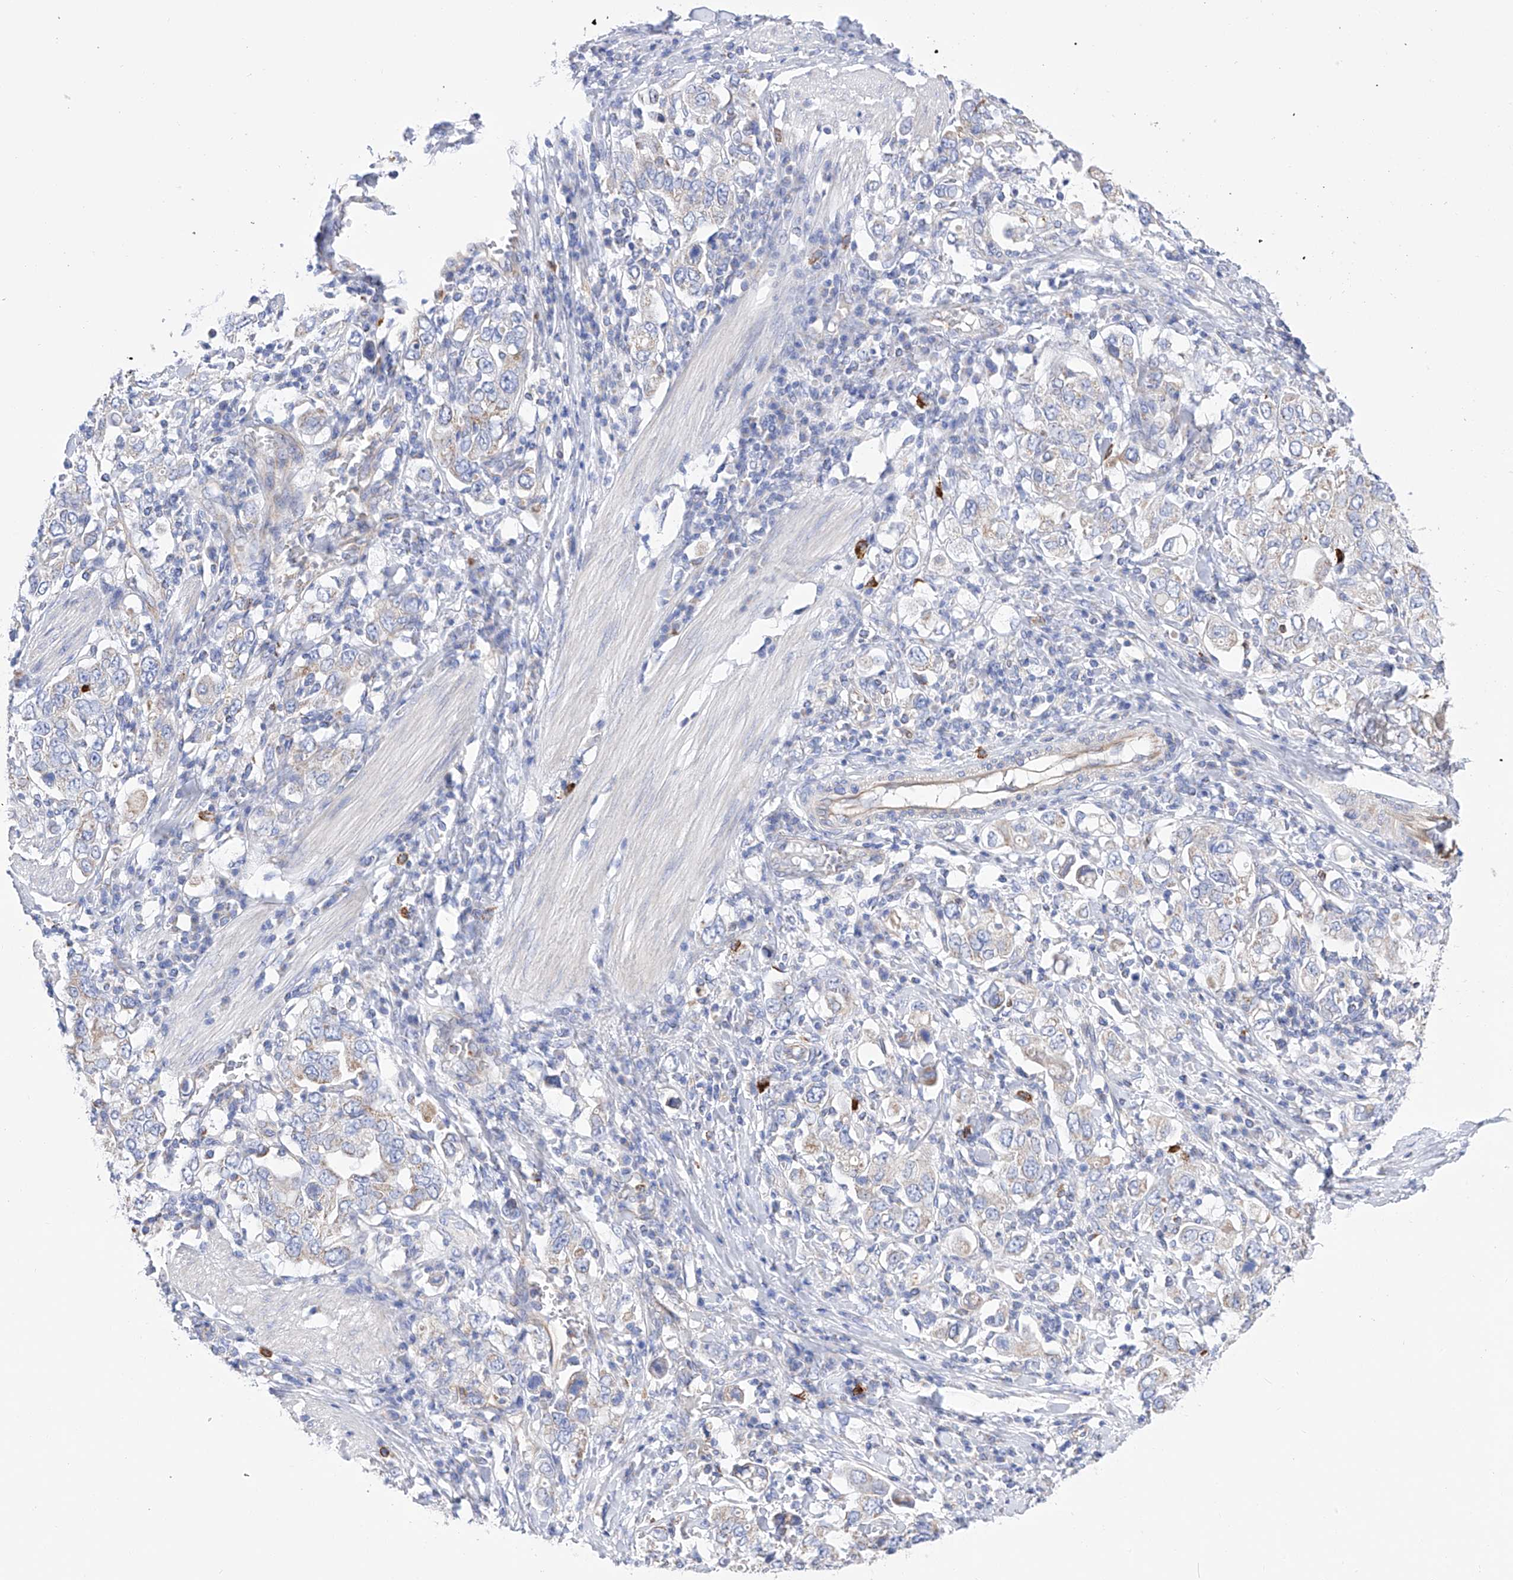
{"staining": {"intensity": "negative", "quantity": "none", "location": "none"}, "tissue": "stomach cancer", "cell_type": "Tumor cells", "image_type": "cancer", "snomed": [{"axis": "morphology", "description": "Adenocarcinoma, NOS"}, {"axis": "topography", "description": "Stomach, upper"}], "caption": "Tumor cells show no significant staining in stomach cancer (adenocarcinoma).", "gene": "FLG", "patient": {"sex": "male", "age": 62}}